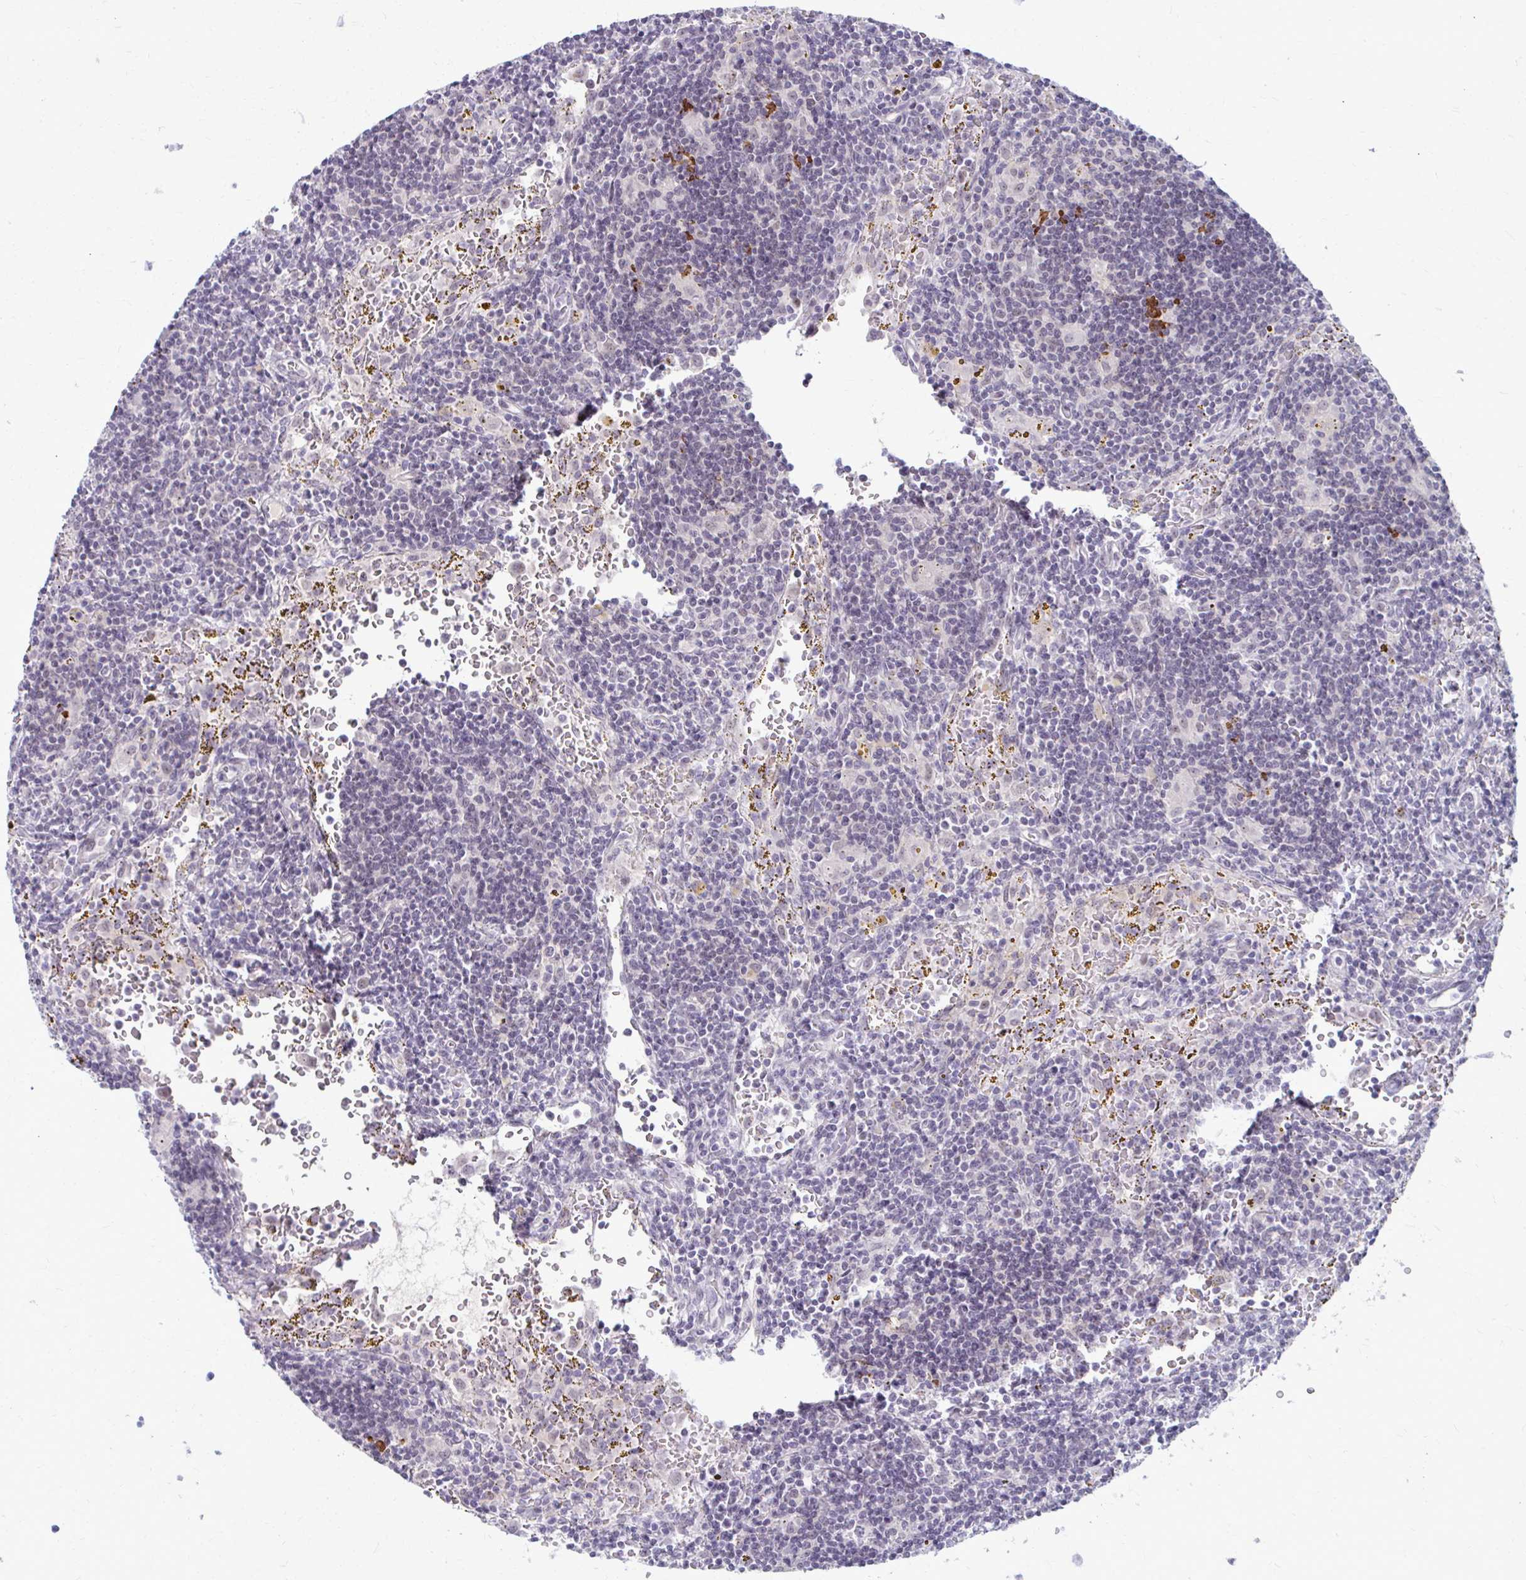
{"staining": {"intensity": "negative", "quantity": "none", "location": "none"}, "tissue": "lymphoma", "cell_type": "Tumor cells", "image_type": "cancer", "snomed": [{"axis": "morphology", "description": "Malignant lymphoma, non-Hodgkin's type, Low grade"}, {"axis": "topography", "description": "Spleen"}], "caption": "DAB (3,3'-diaminobenzidine) immunohistochemical staining of lymphoma shows no significant expression in tumor cells.", "gene": "MAF1", "patient": {"sex": "female", "age": 70}}